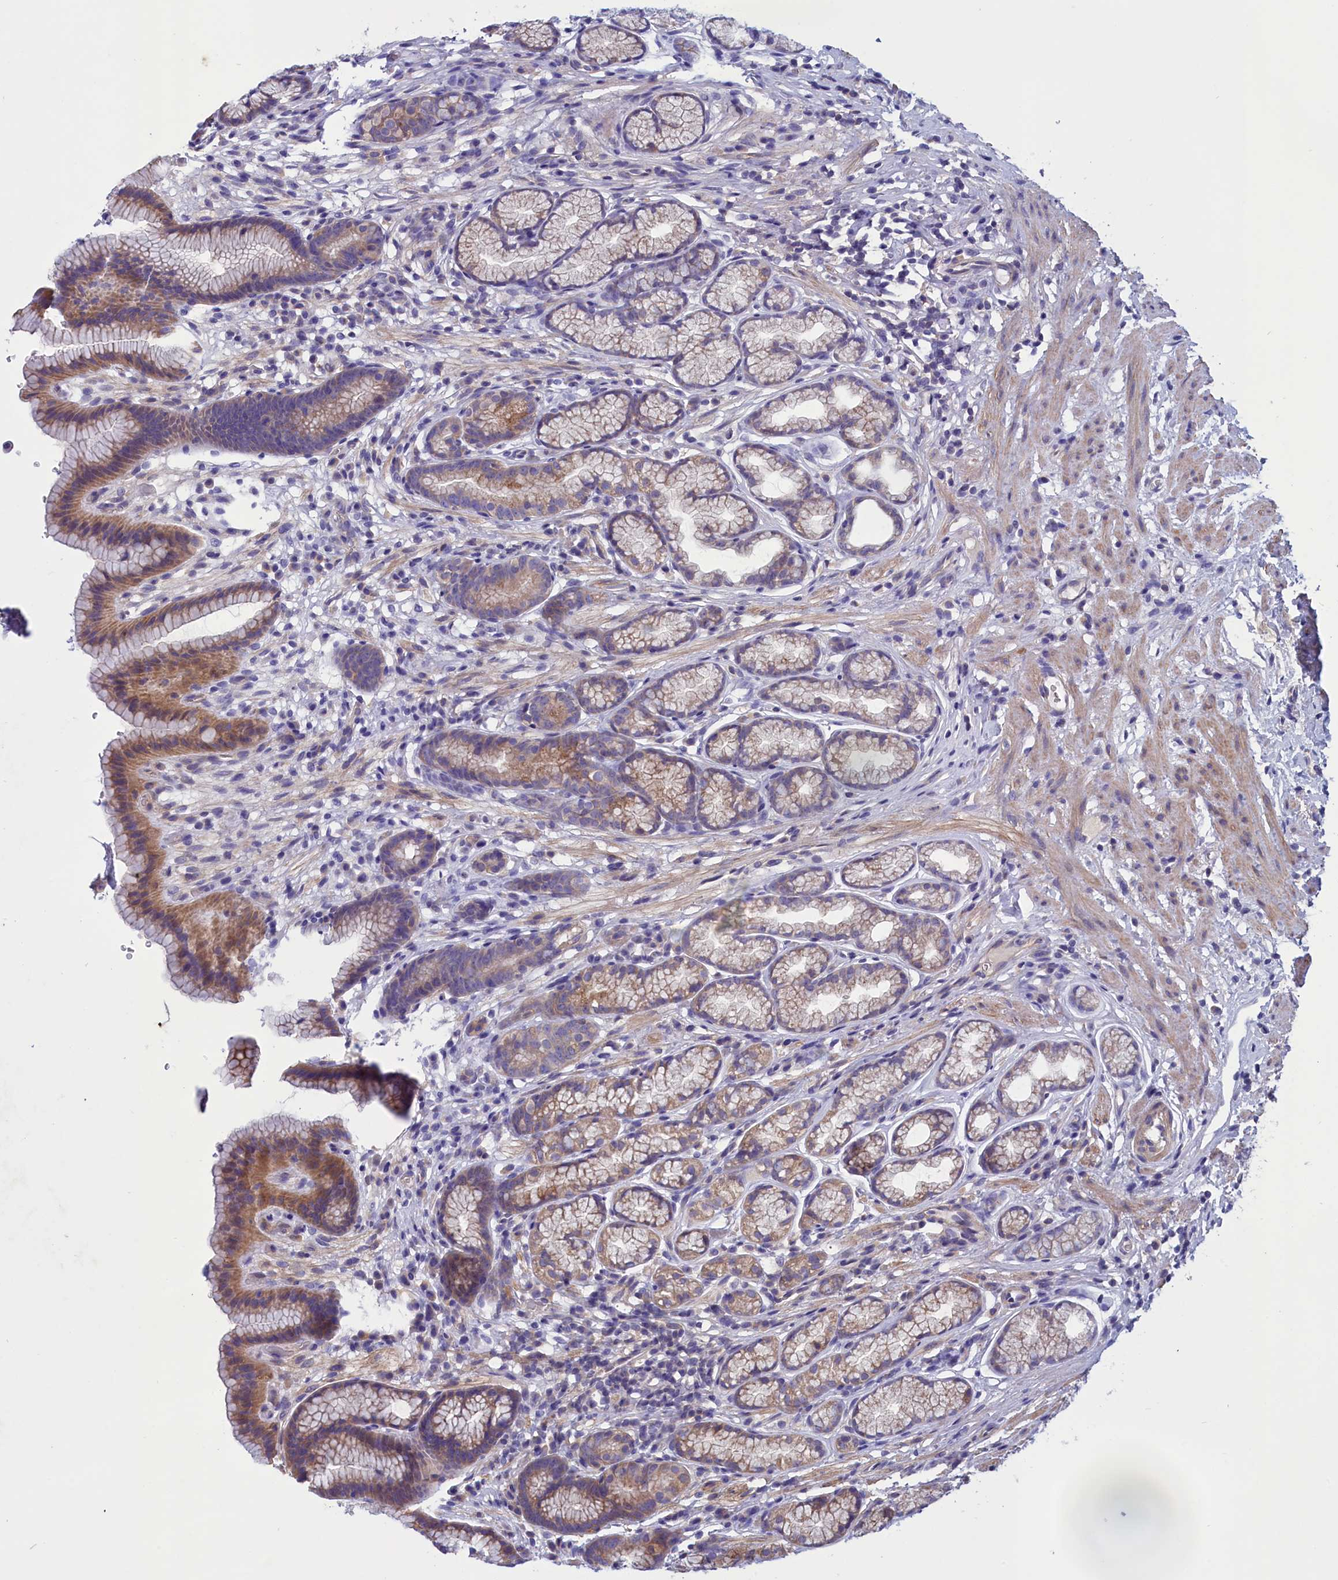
{"staining": {"intensity": "moderate", "quantity": "25%-75%", "location": "cytoplasmic/membranous"}, "tissue": "stomach", "cell_type": "Glandular cells", "image_type": "normal", "snomed": [{"axis": "morphology", "description": "Normal tissue, NOS"}, {"axis": "topography", "description": "Stomach"}], "caption": "Immunohistochemical staining of unremarkable human stomach demonstrates moderate cytoplasmic/membranous protein positivity in about 25%-75% of glandular cells.", "gene": "AMDHD2", "patient": {"sex": "male", "age": 42}}